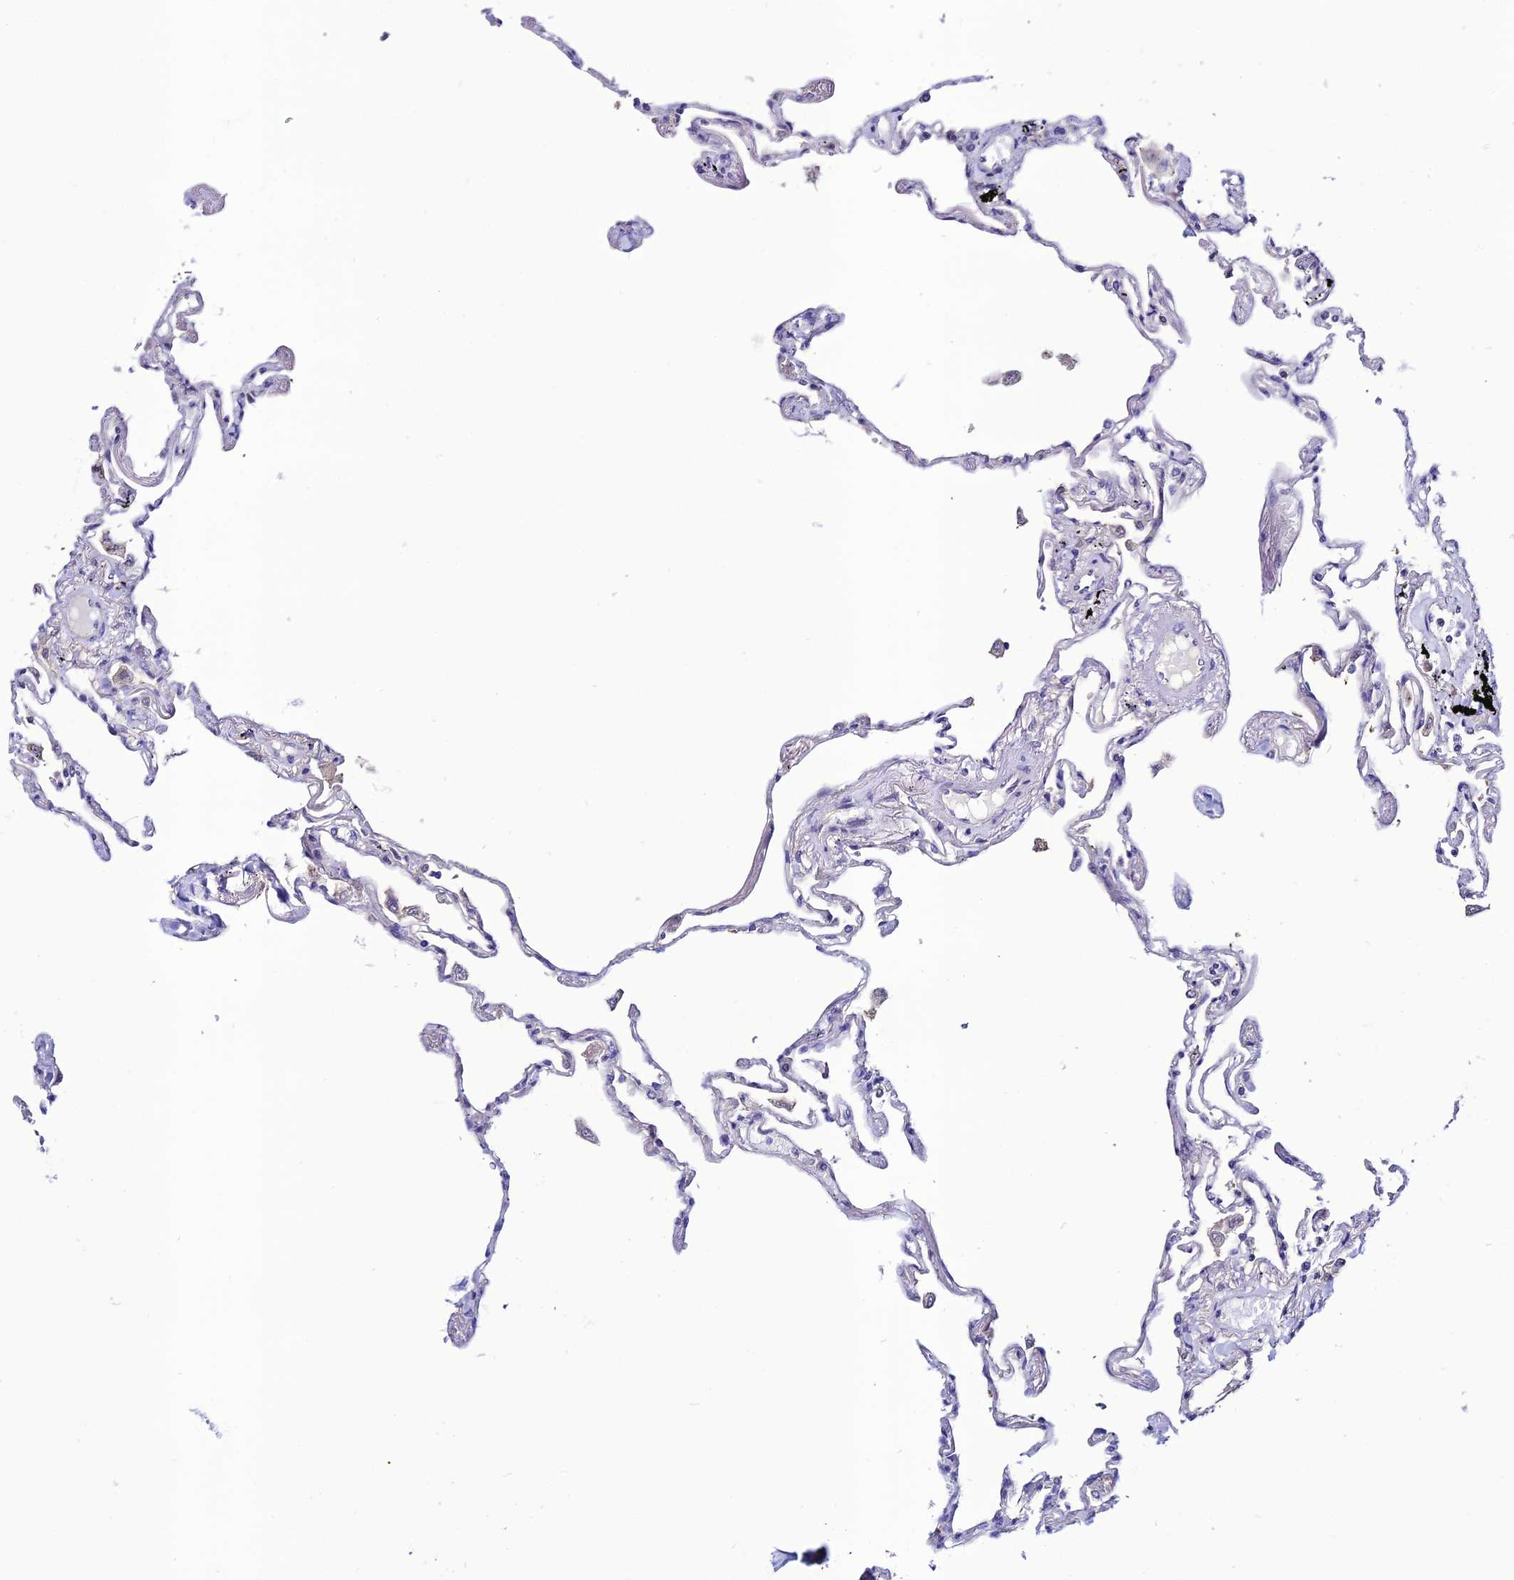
{"staining": {"intensity": "negative", "quantity": "none", "location": "none"}, "tissue": "lung", "cell_type": "Alveolar cells", "image_type": "normal", "snomed": [{"axis": "morphology", "description": "Normal tissue, NOS"}, {"axis": "topography", "description": "Lung"}], "caption": "DAB immunohistochemical staining of normal human lung shows no significant staining in alveolar cells. (DAB (3,3'-diaminobenzidine) immunohistochemistry, high magnification).", "gene": "FZD8", "patient": {"sex": "female", "age": 67}}